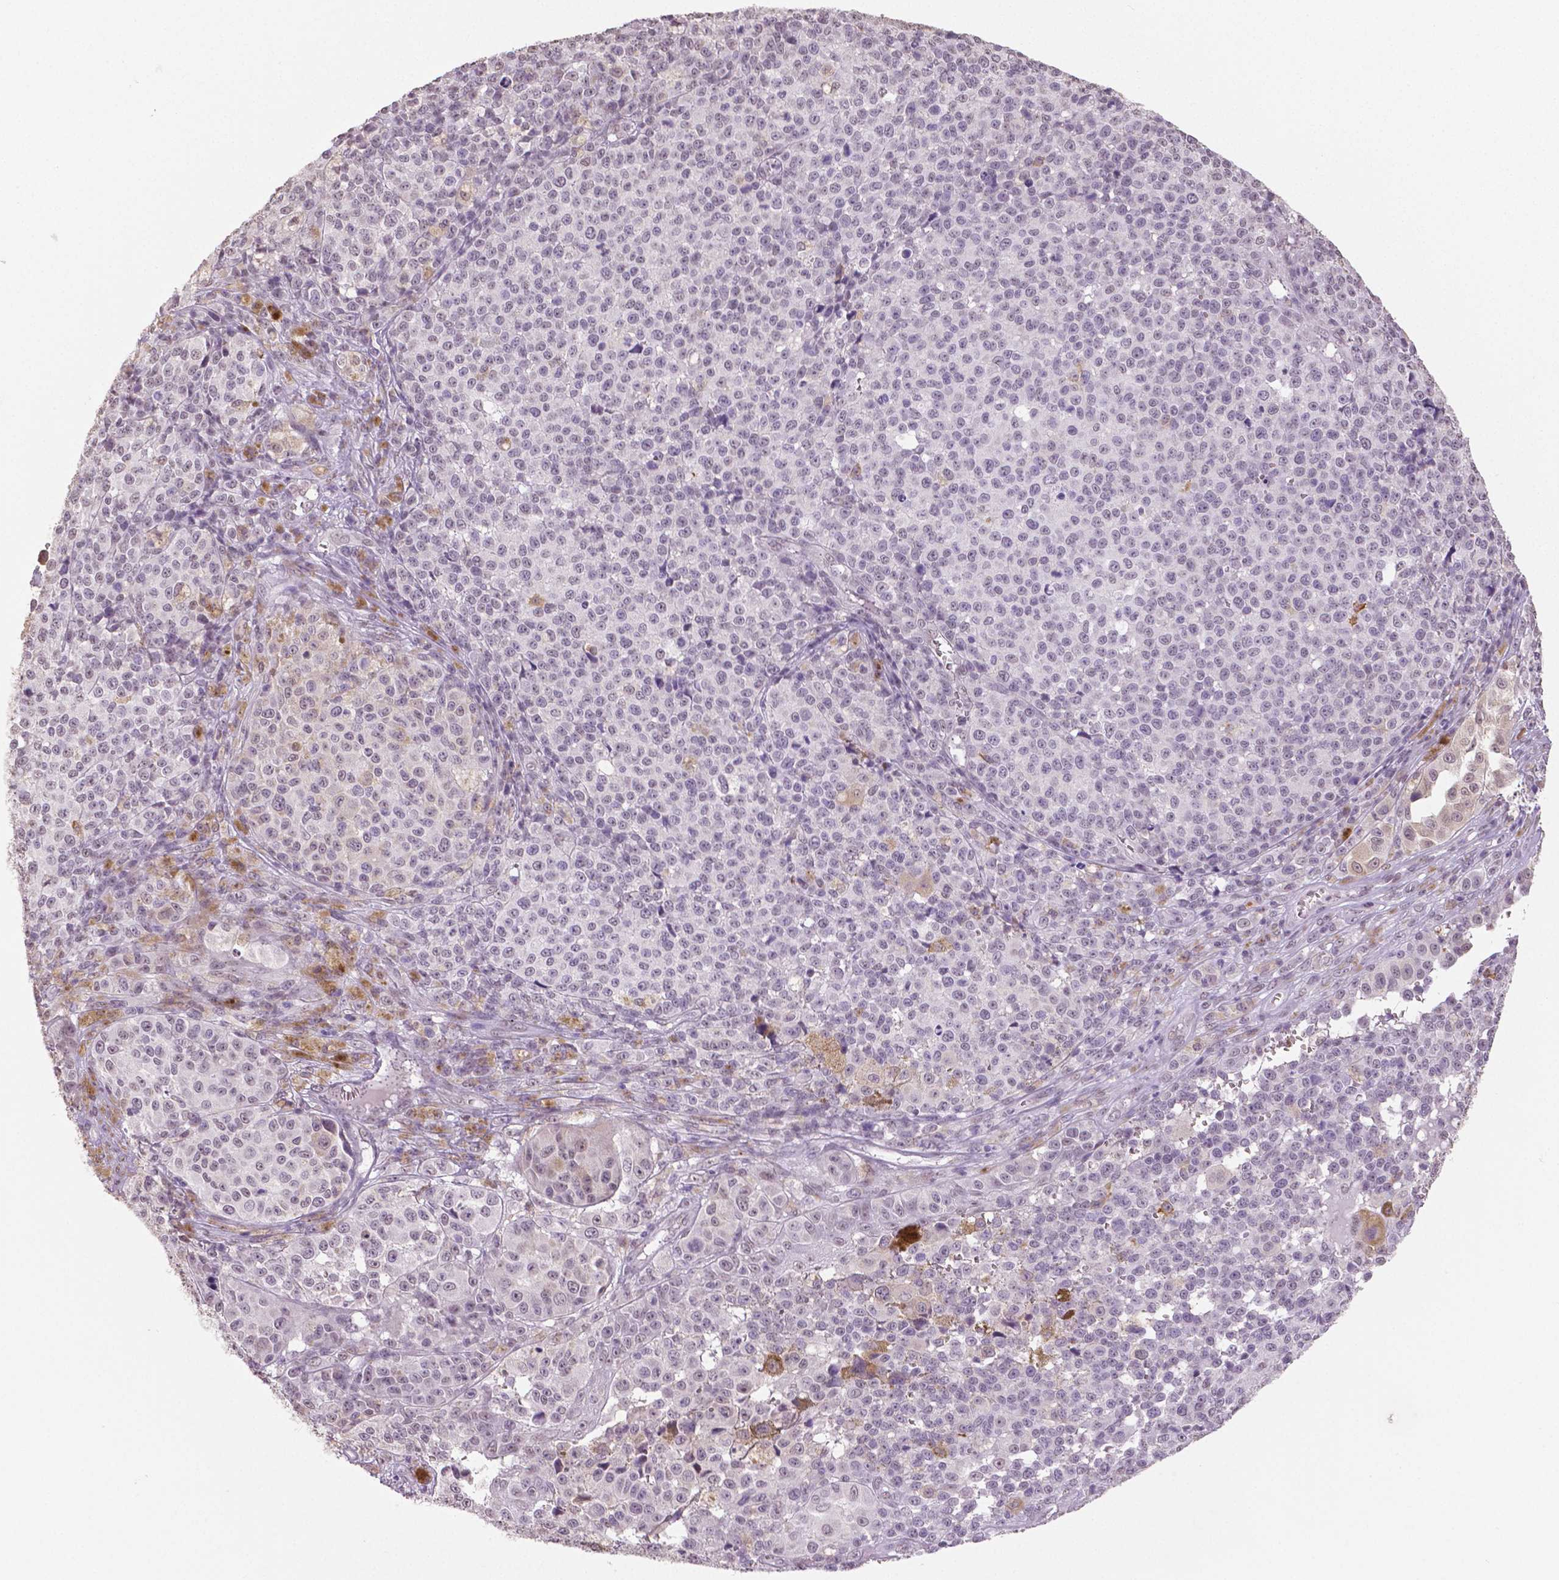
{"staining": {"intensity": "negative", "quantity": "none", "location": "none"}, "tissue": "melanoma", "cell_type": "Tumor cells", "image_type": "cancer", "snomed": [{"axis": "morphology", "description": "Malignant melanoma, NOS"}, {"axis": "topography", "description": "Skin"}], "caption": "IHC image of neoplastic tissue: human melanoma stained with DAB (3,3'-diaminobenzidine) displays no significant protein expression in tumor cells.", "gene": "IGF2BP1", "patient": {"sex": "female", "age": 58}}